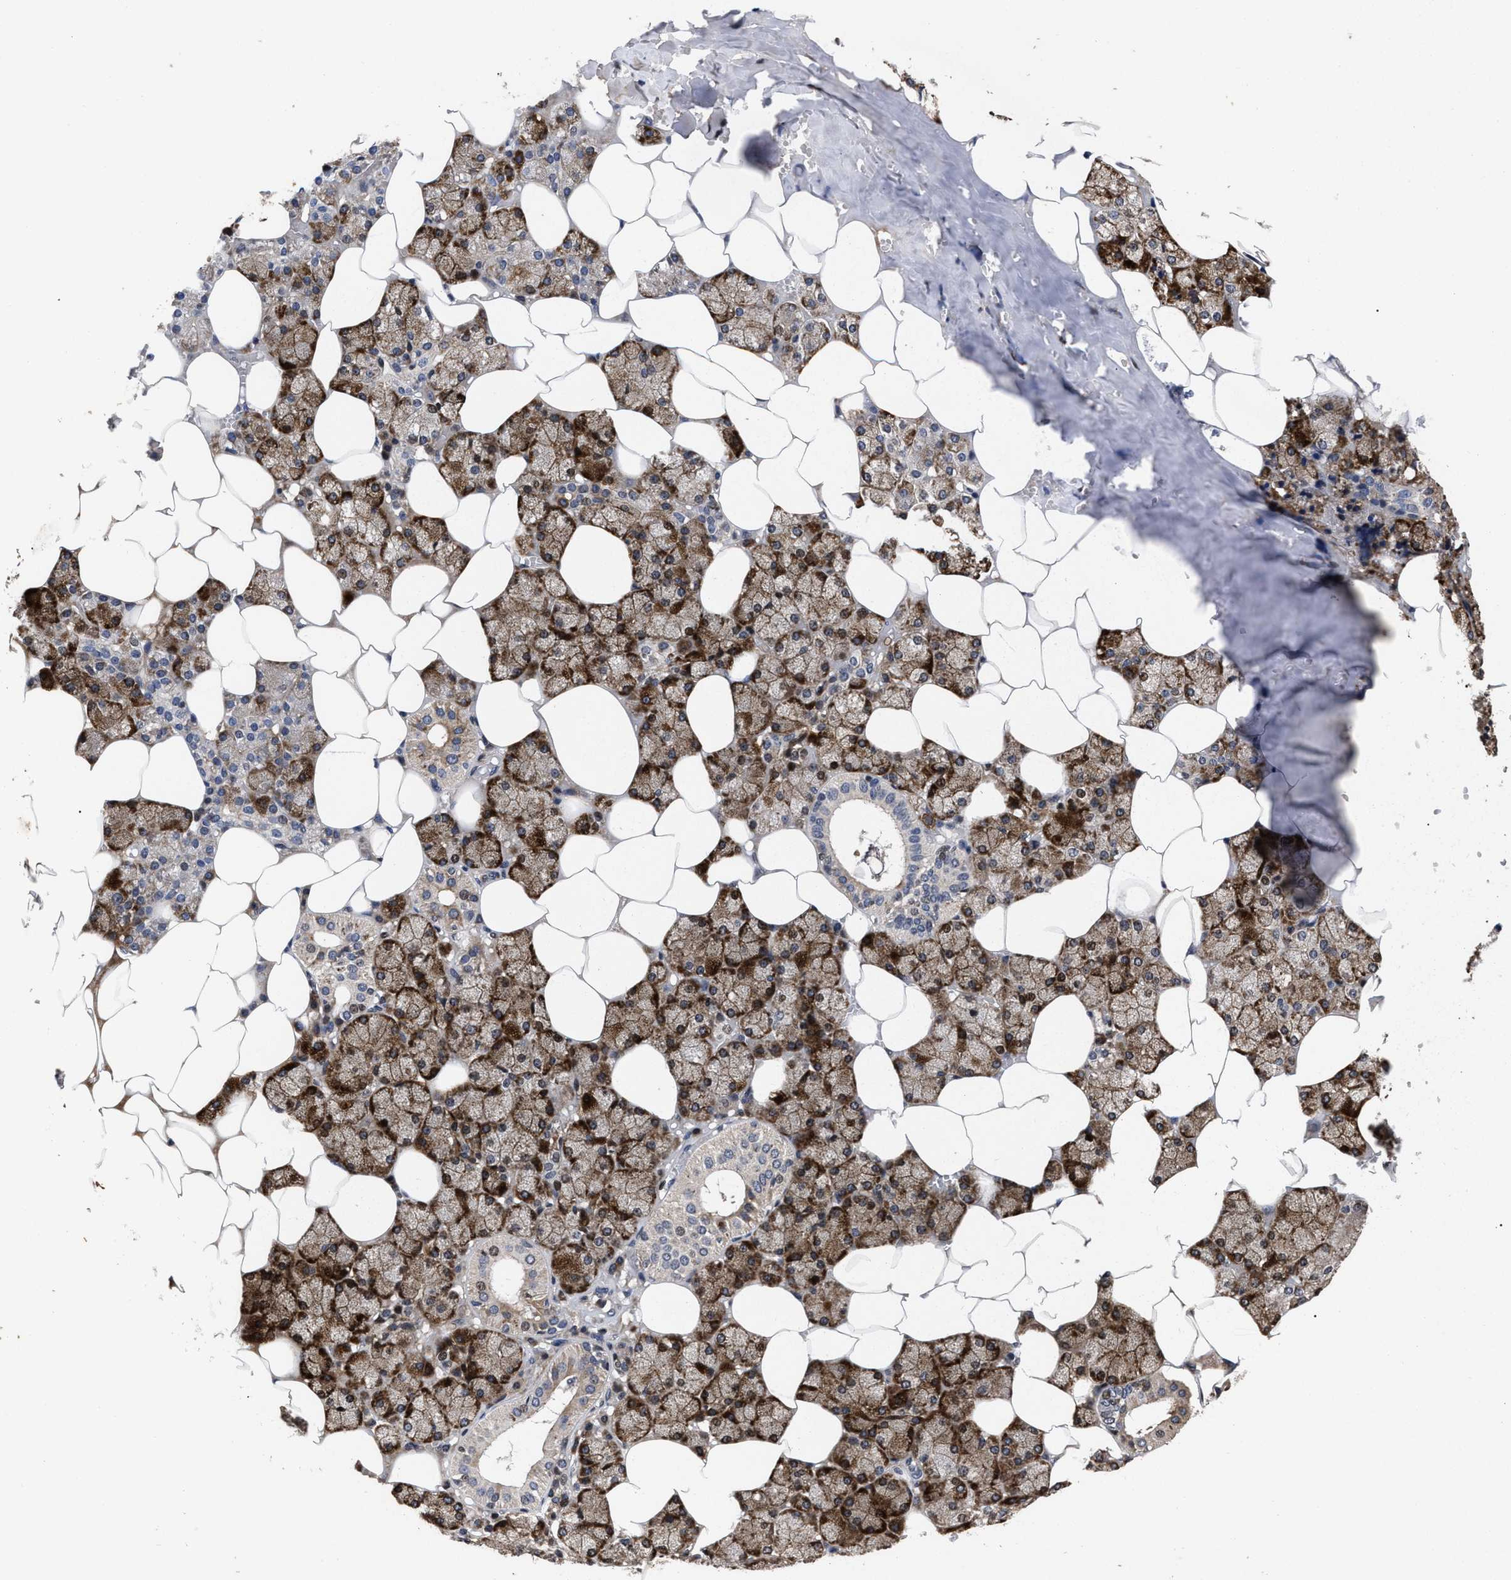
{"staining": {"intensity": "strong", "quantity": "25%-75%", "location": "cytoplasmic/membranous"}, "tissue": "salivary gland", "cell_type": "Glandular cells", "image_type": "normal", "snomed": [{"axis": "morphology", "description": "Normal tissue, NOS"}, {"axis": "topography", "description": "Salivary gland"}], "caption": "Glandular cells exhibit high levels of strong cytoplasmic/membranous expression in about 25%-75% of cells in benign human salivary gland. (IHC, brightfield microscopy, high magnification).", "gene": "CCN5", "patient": {"sex": "male", "age": 62}}